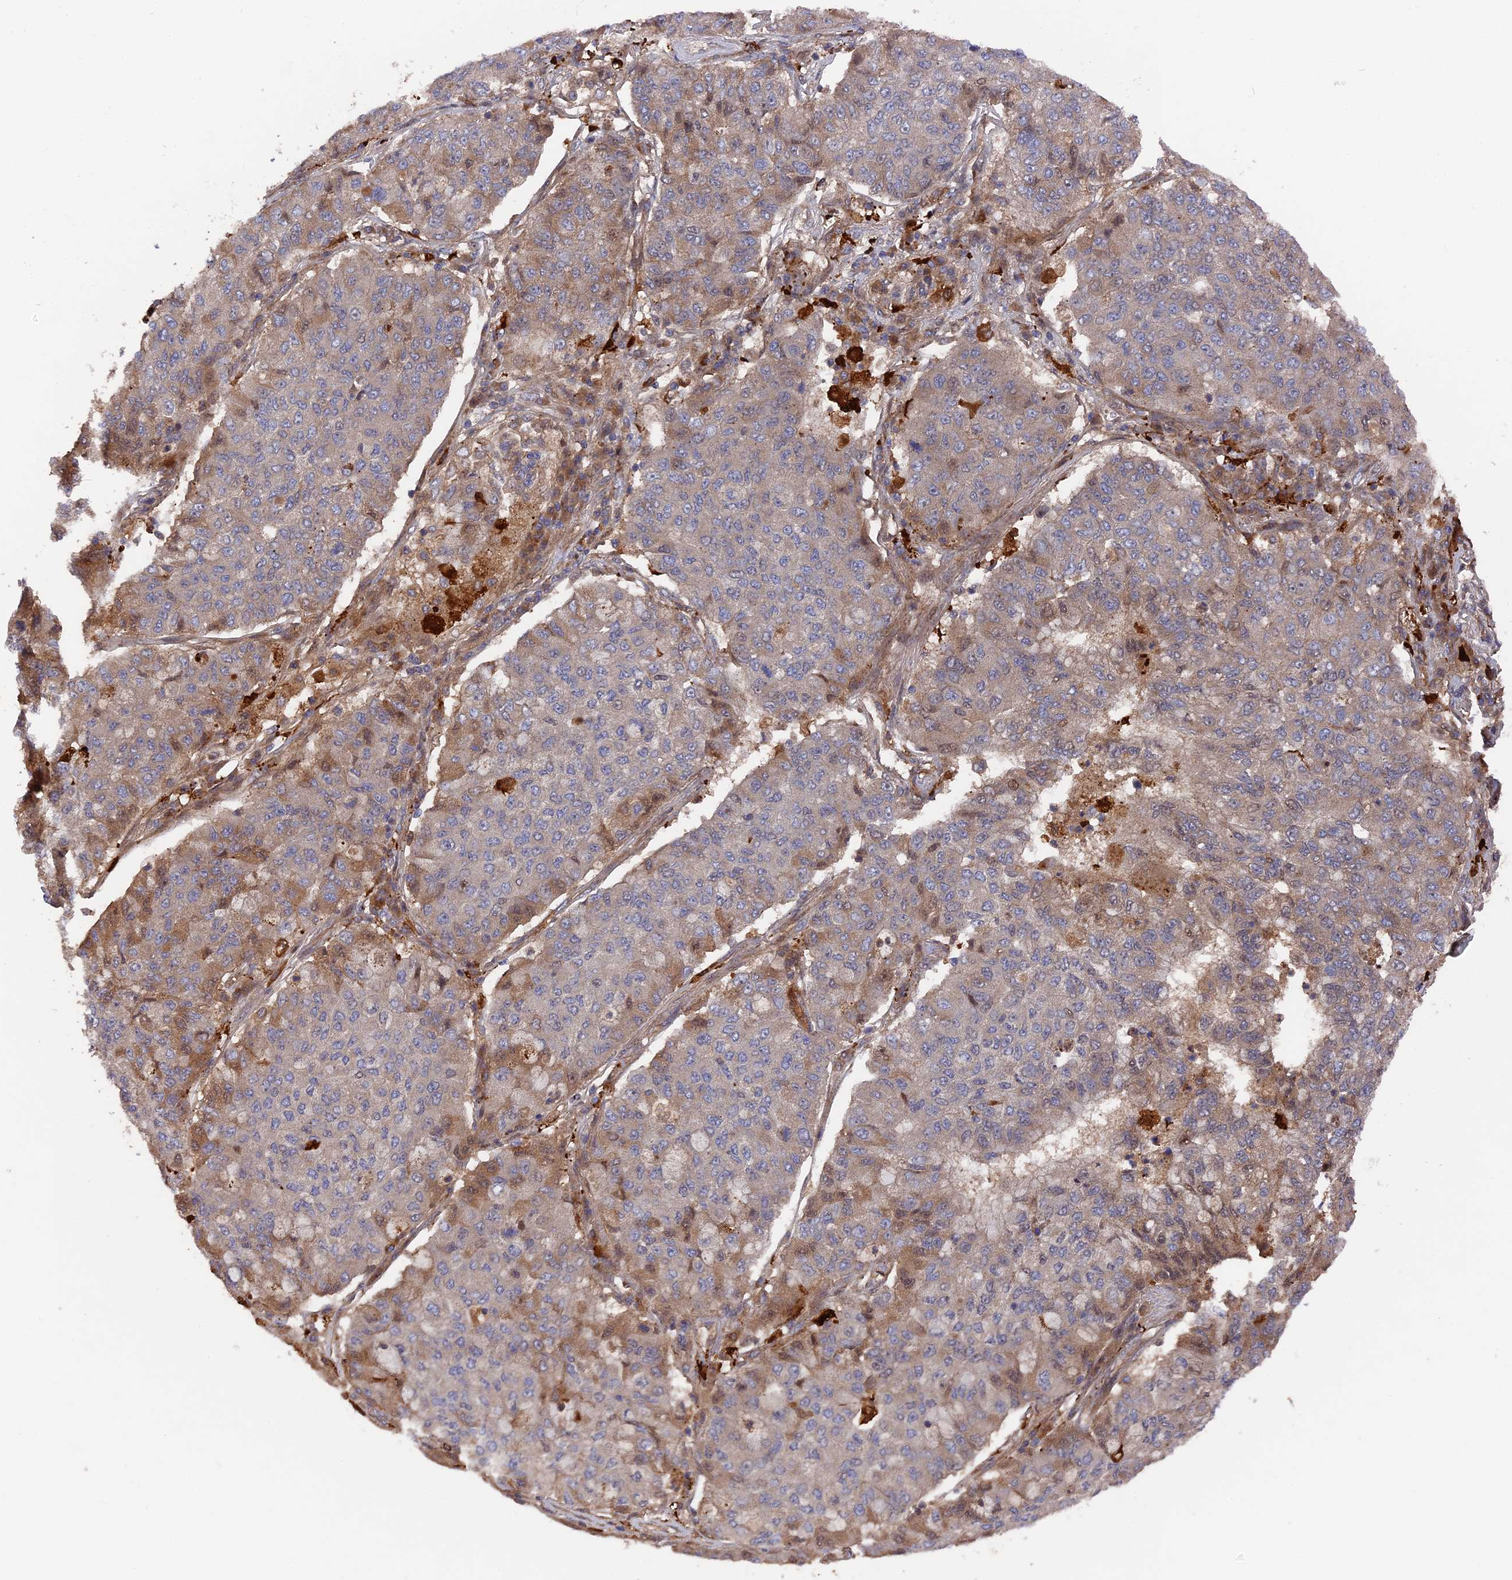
{"staining": {"intensity": "moderate", "quantity": "25%-75%", "location": "cytoplasmic/membranous"}, "tissue": "lung cancer", "cell_type": "Tumor cells", "image_type": "cancer", "snomed": [{"axis": "morphology", "description": "Squamous cell carcinoma, NOS"}, {"axis": "topography", "description": "Lung"}], "caption": "Immunohistochemical staining of lung cancer displays medium levels of moderate cytoplasmic/membranous positivity in approximately 25%-75% of tumor cells.", "gene": "DEF8", "patient": {"sex": "male", "age": 74}}